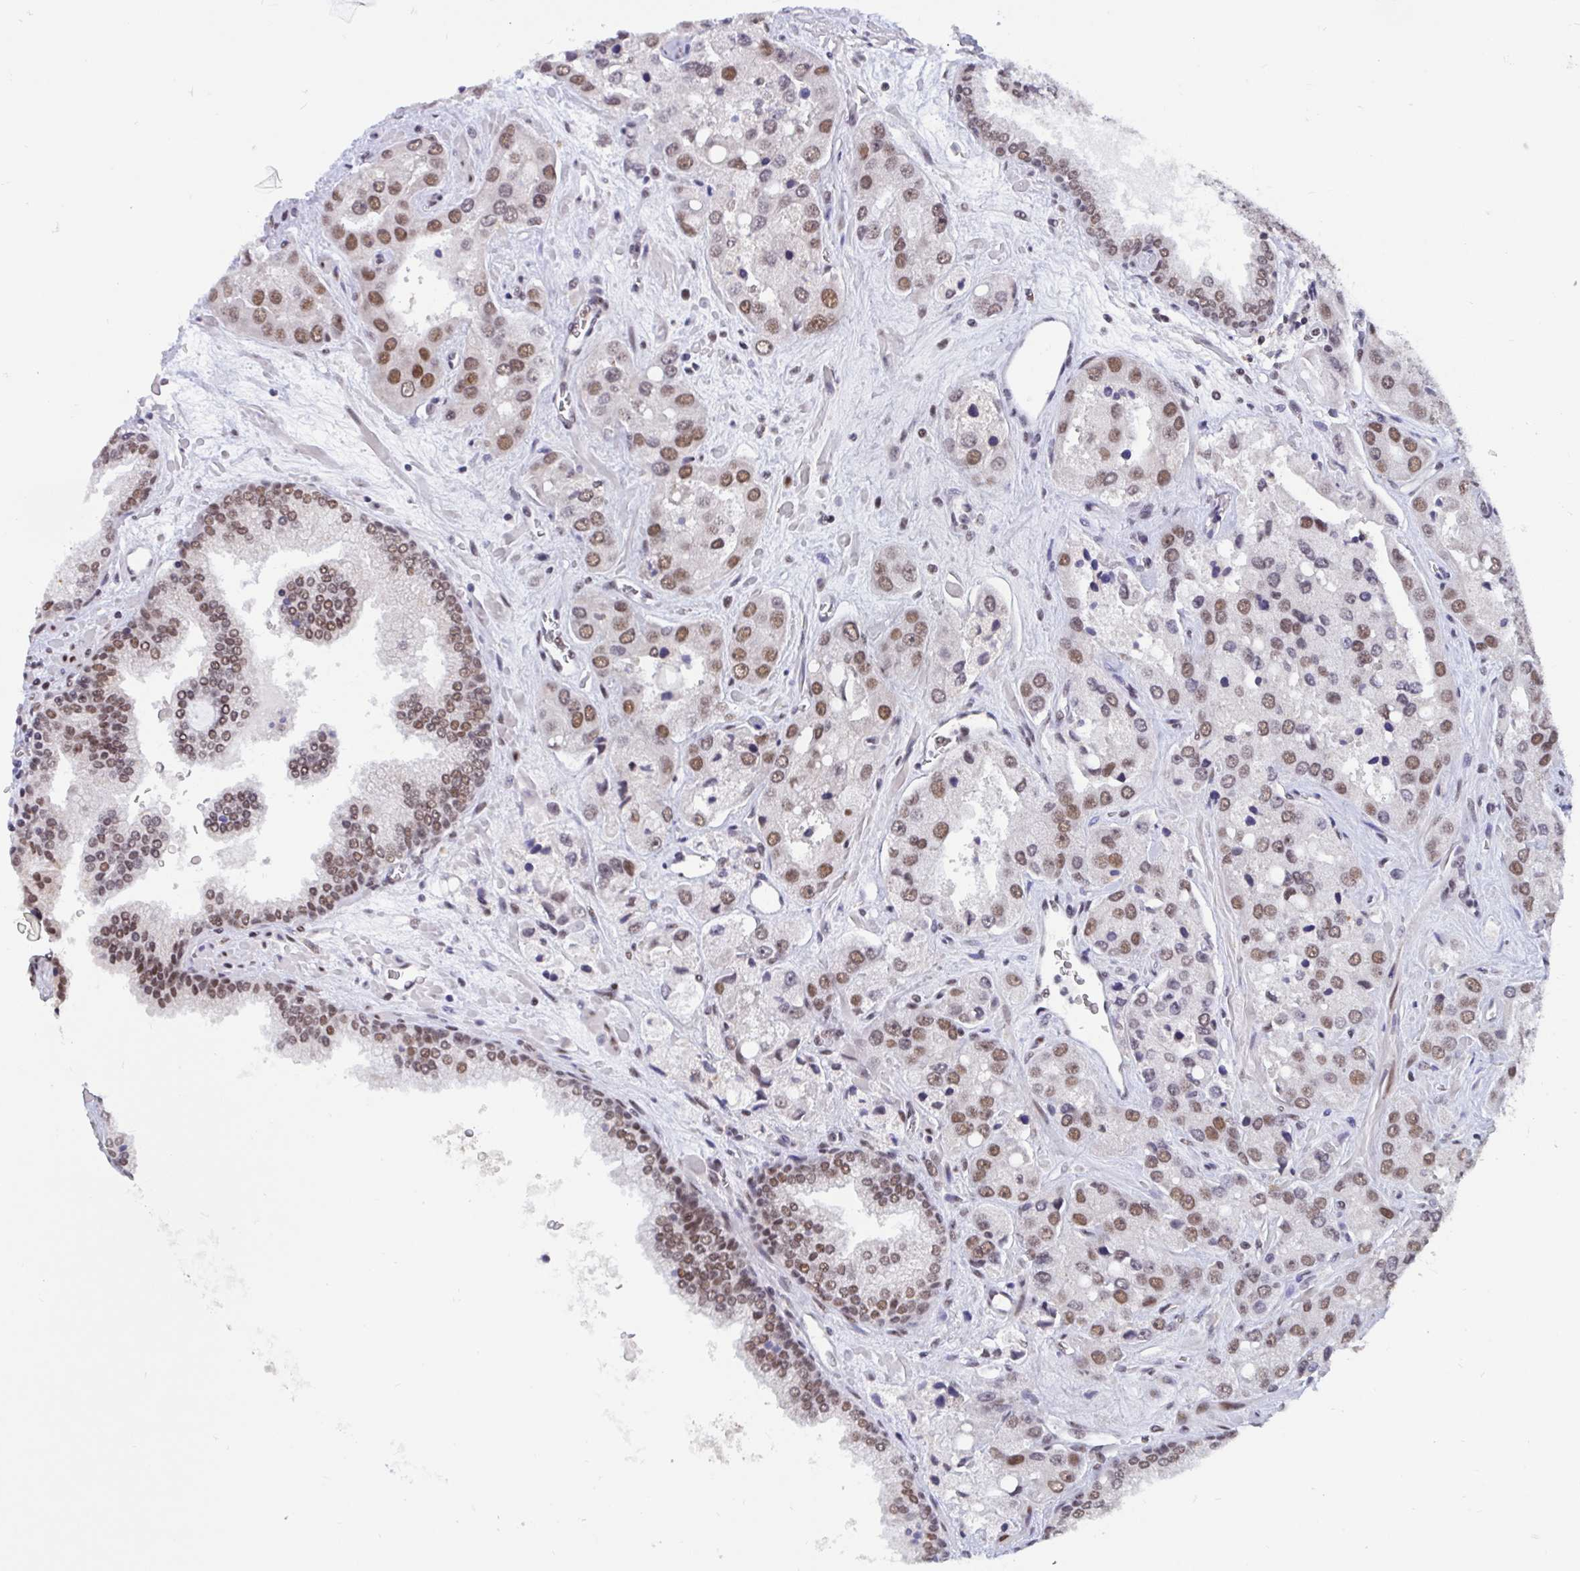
{"staining": {"intensity": "moderate", "quantity": "25%-75%", "location": "nuclear"}, "tissue": "prostate cancer", "cell_type": "Tumor cells", "image_type": "cancer", "snomed": [{"axis": "morphology", "description": "Normal tissue, NOS"}, {"axis": "morphology", "description": "Adenocarcinoma, High grade"}, {"axis": "topography", "description": "Prostate"}, {"axis": "topography", "description": "Peripheral nerve tissue"}], "caption": "About 25%-75% of tumor cells in human prostate adenocarcinoma (high-grade) exhibit moderate nuclear protein positivity as visualized by brown immunohistochemical staining.", "gene": "PHF10", "patient": {"sex": "male", "age": 68}}